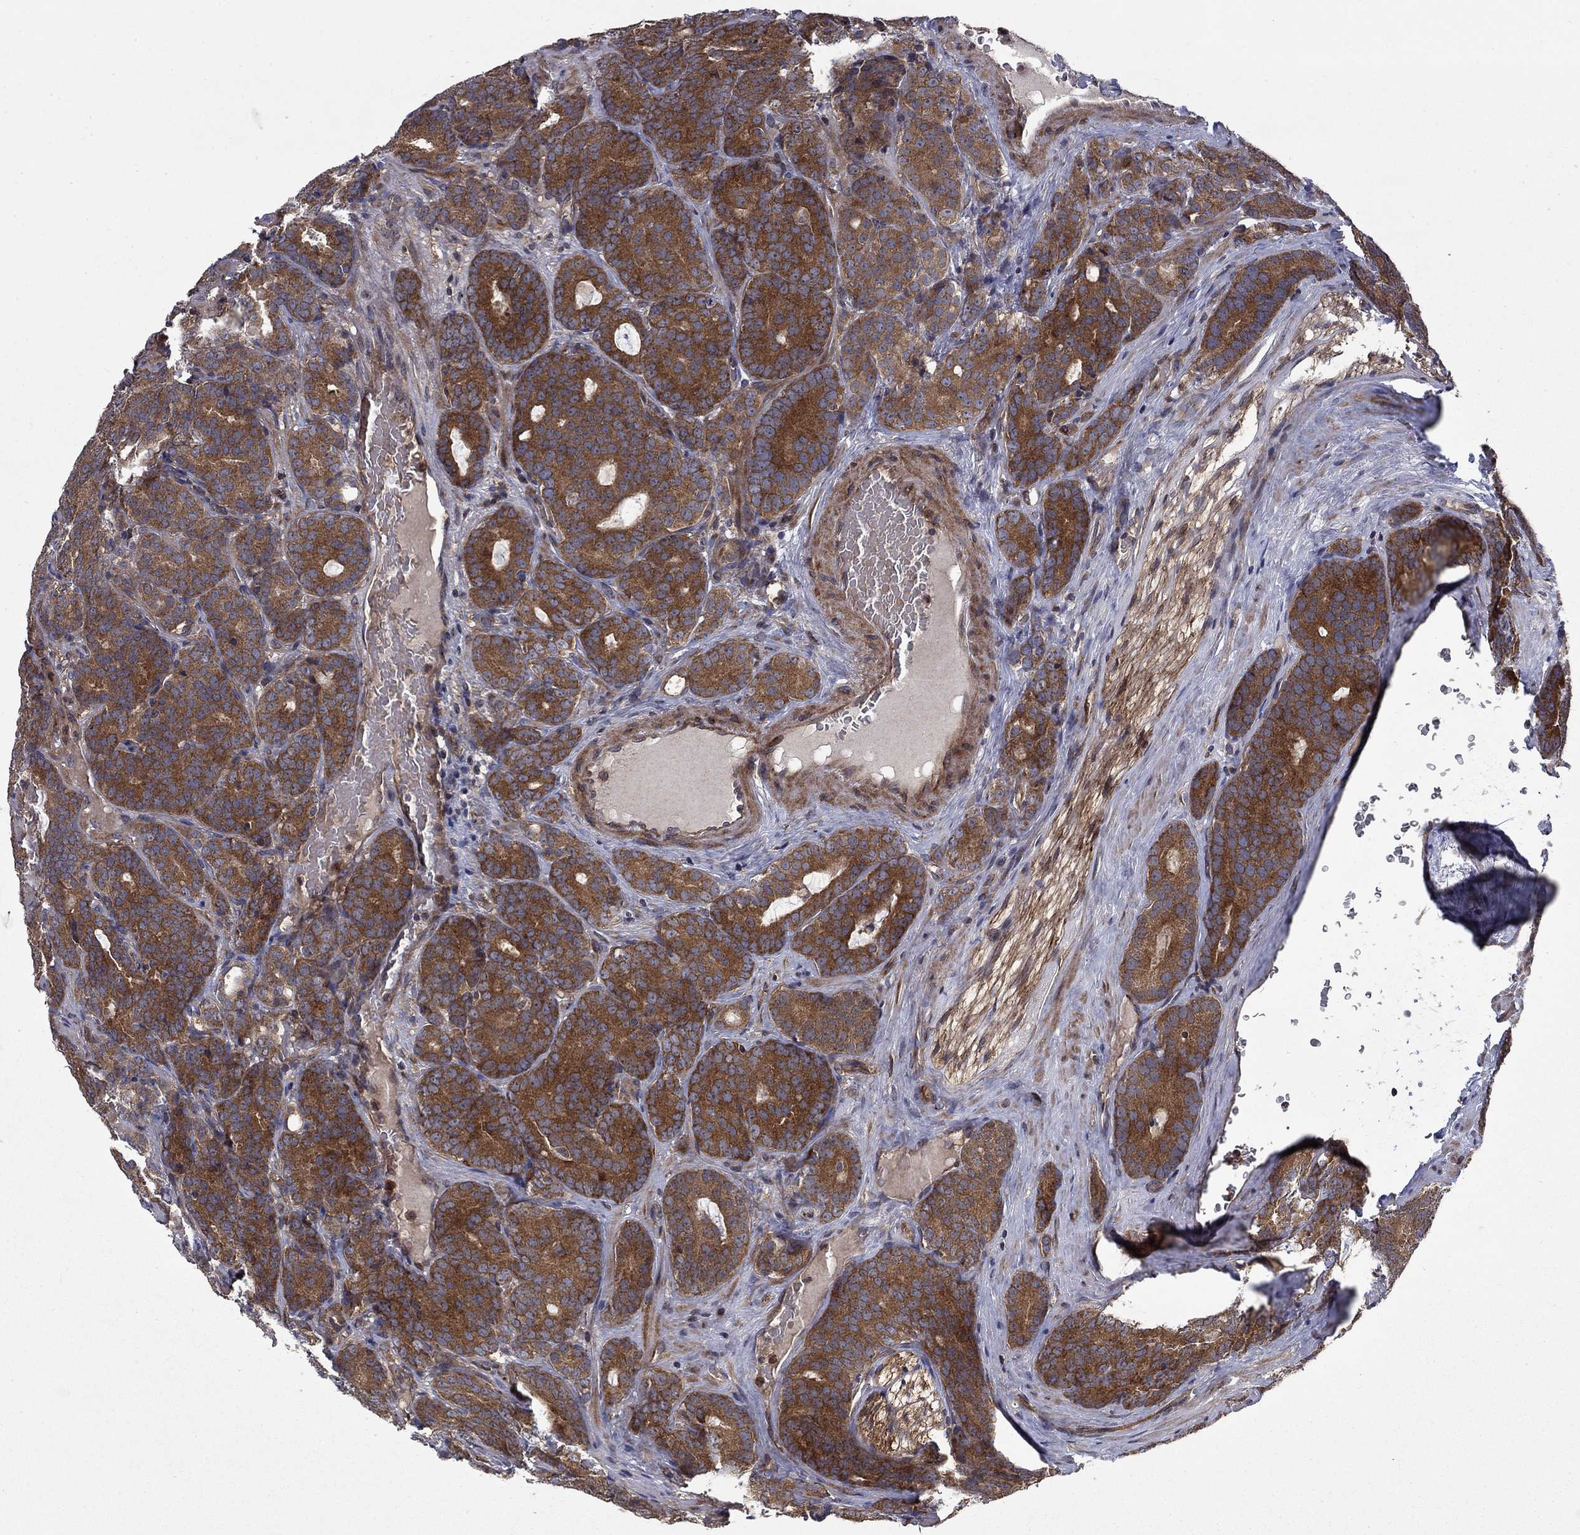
{"staining": {"intensity": "strong", "quantity": ">75%", "location": "cytoplasmic/membranous"}, "tissue": "prostate cancer", "cell_type": "Tumor cells", "image_type": "cancer", "snomed": [{"axis": "morphology", "description": "Adenocarcinoma, NOS"}, {"axis": "topography", "description": "Prostate"}], "caption": "About >75% of tumor cells in human prostate cancer reveal strong cytoplasmic/membranous protein staining as visualized by brown immunohistochemical staining.", "gene": "HDAC4", "patient": {"sex": "male", "age": 71}}